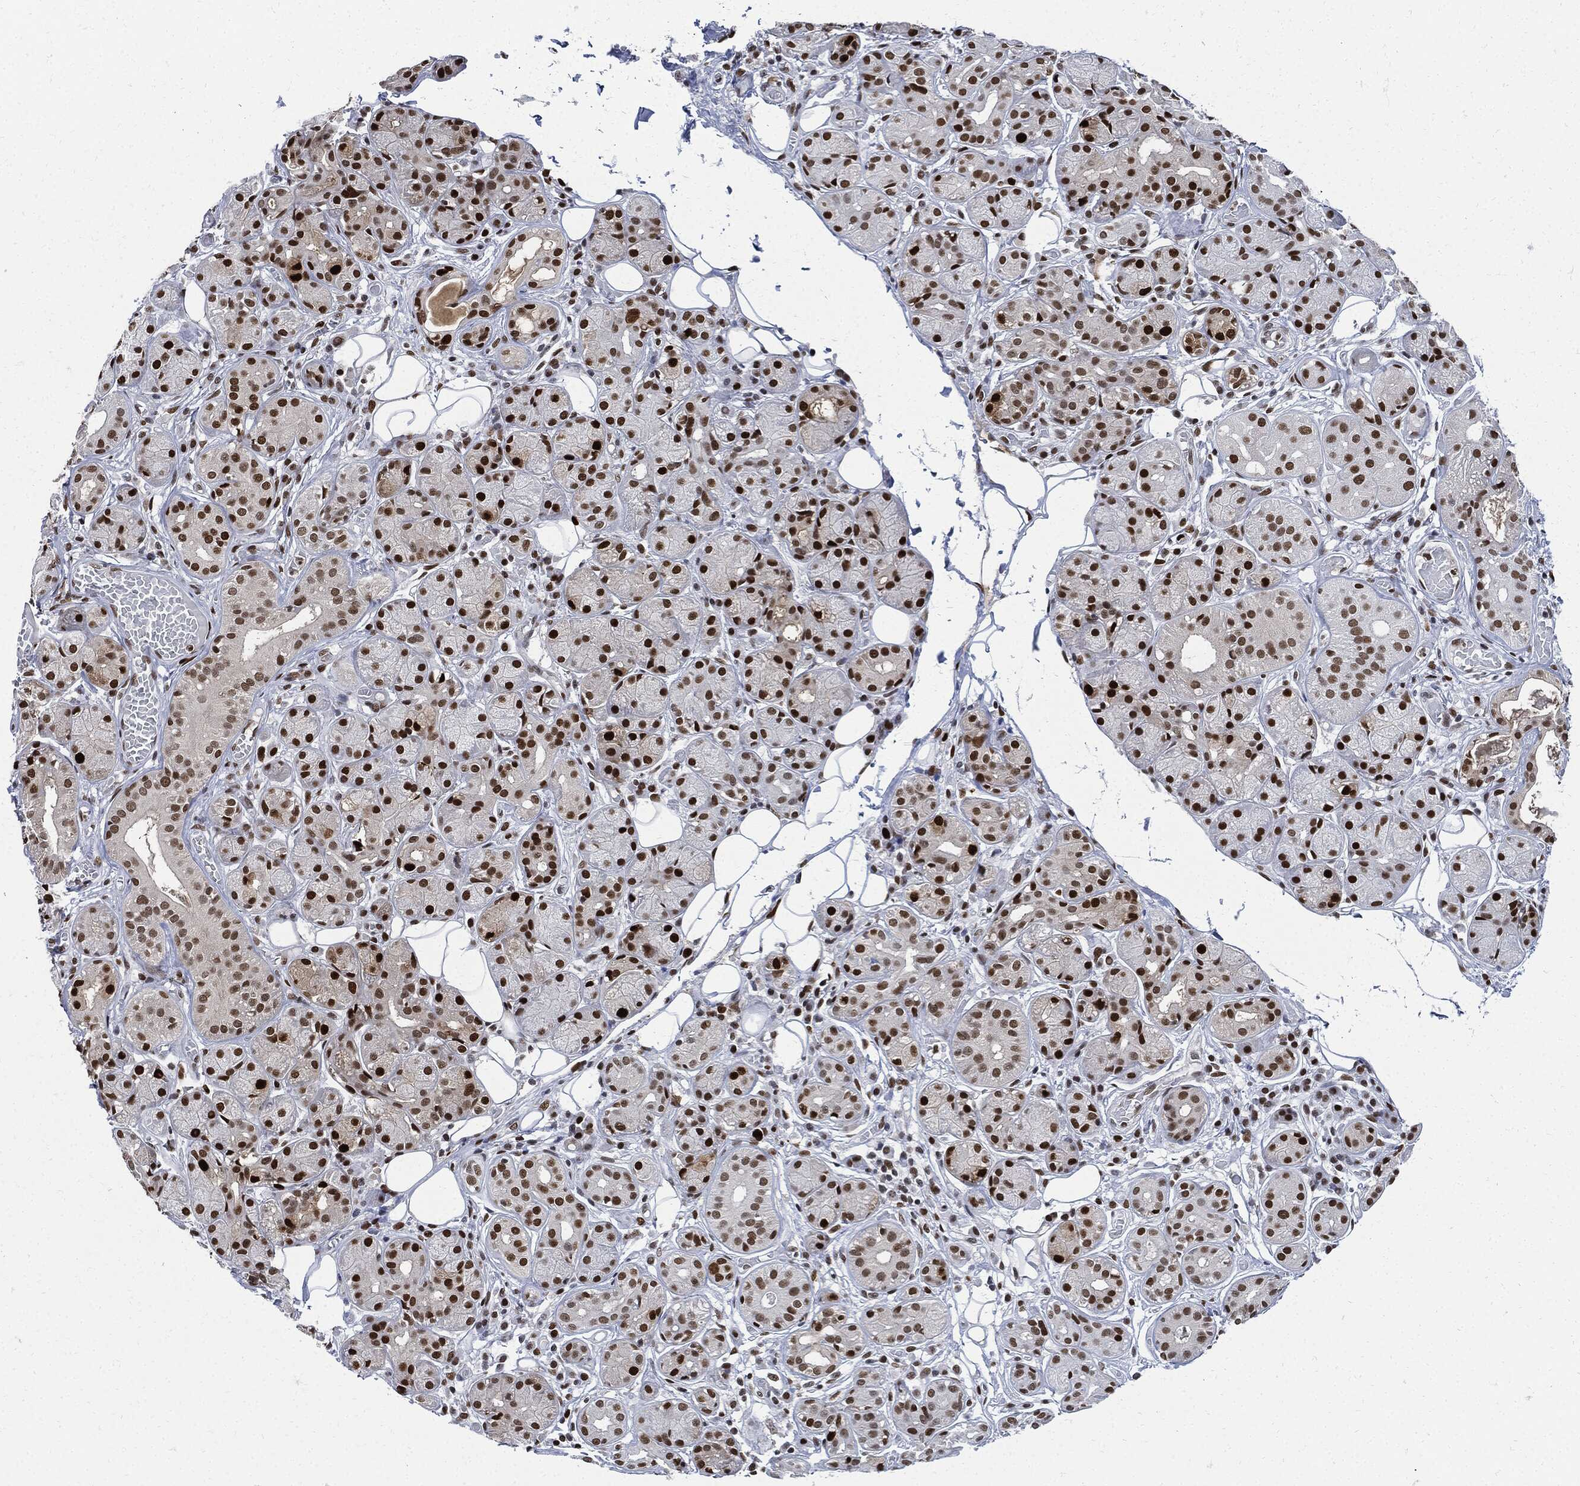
{"staining": {"intensity": "strong", "quantity": ">75%", "location": "nuclear"}, "tissue": "salivary gland", "cell_type": "Glandular cells", "image_type": "normal", "snomed": [{"axis": "morphology", "description": "Normal tissue, NOS"}, {"axis": "topography", "description": "Salivary gland"}], "caption": "A high-resolution image shows immunohistochemistry staining of benign salivary gland, which displays strong nuclear expression in about >75% of glandular cells. (Stains: DAB in brown, nuclei in blue, Microscopy: brightfield microscopy at high magnification).", "gene": "PCNA", "patient": {"sex": "male", "age": 71}}